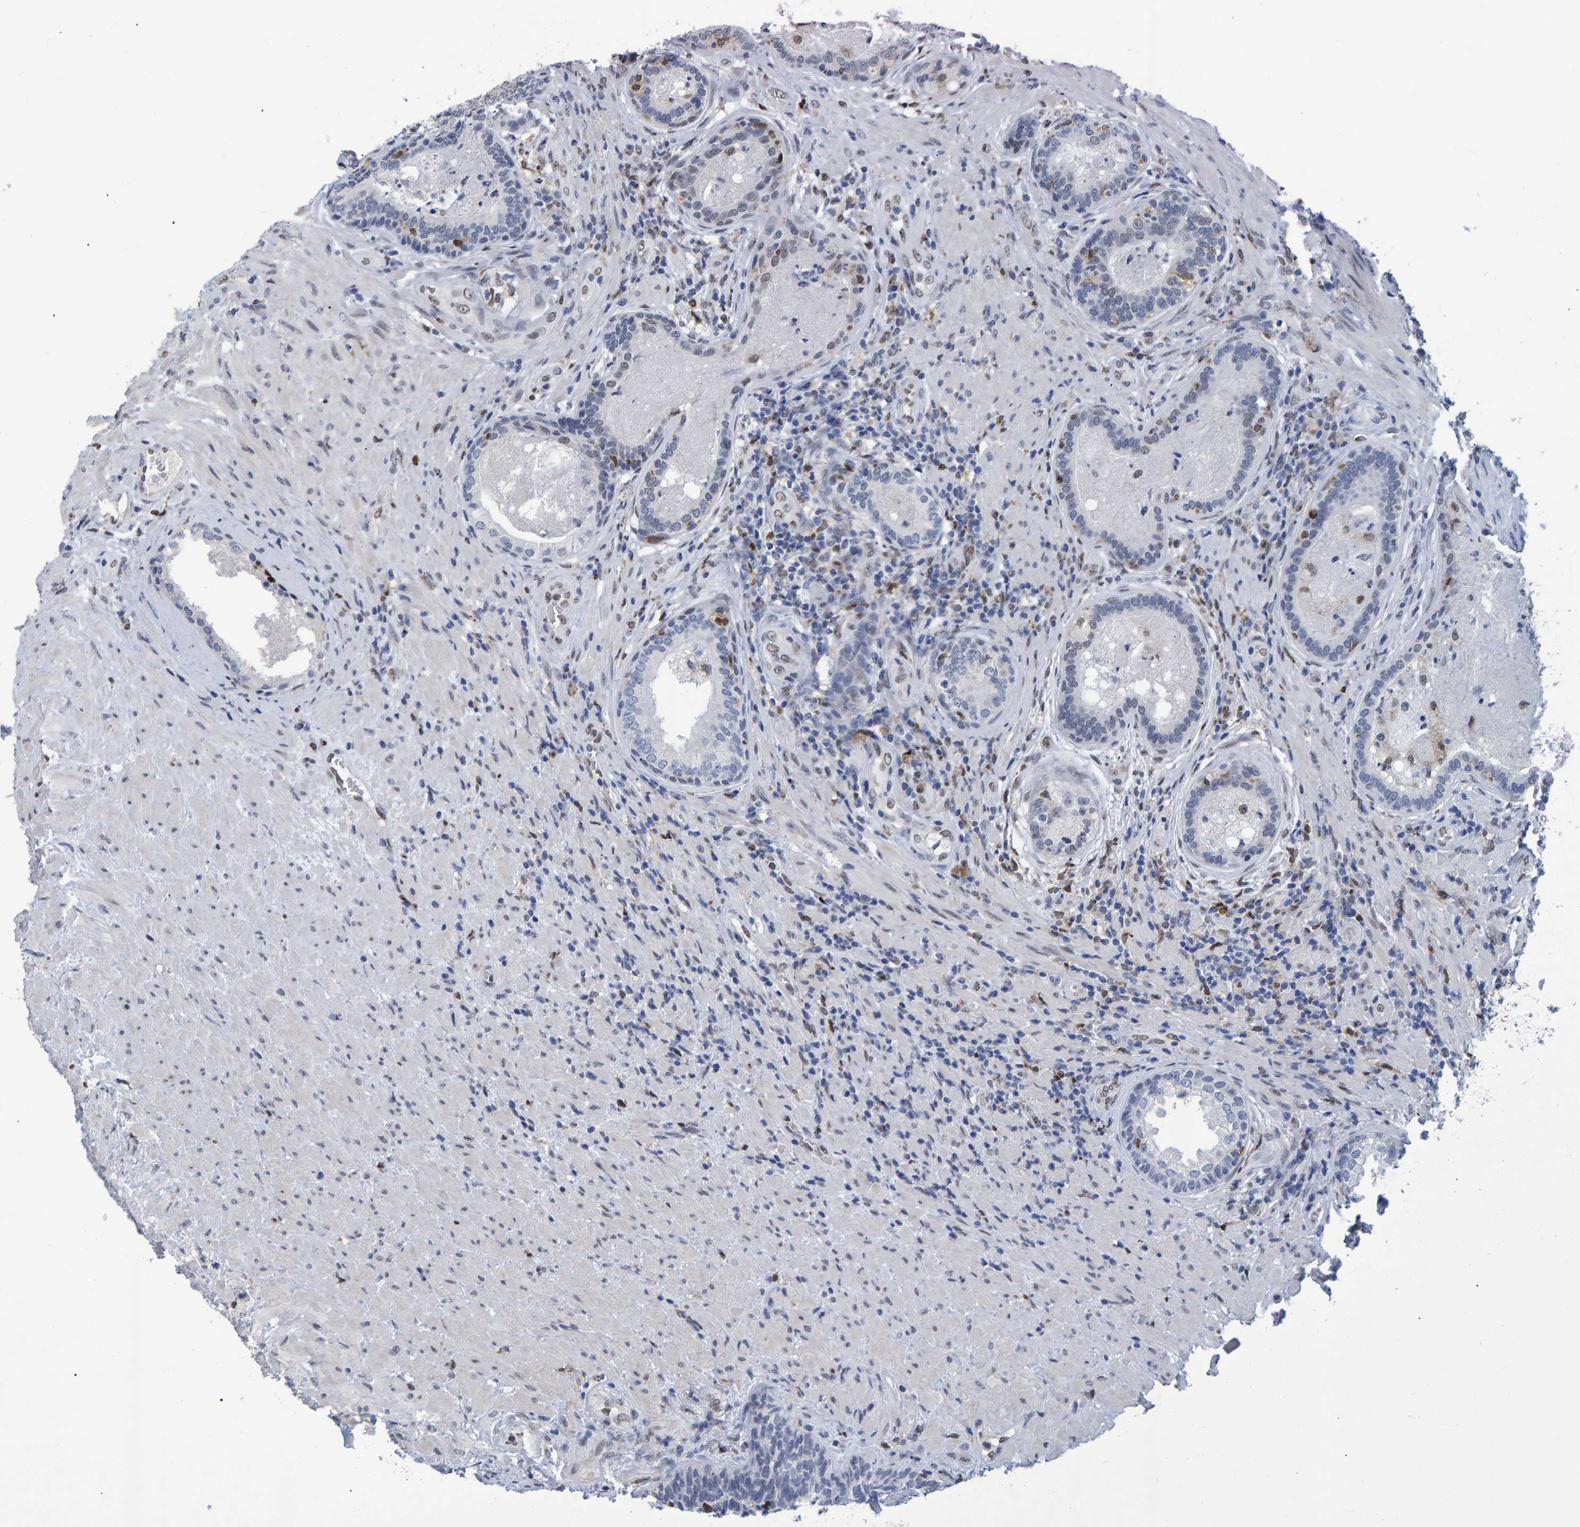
{"staining": {"intensity": "negative", "quantity": "none", "location": "none"}, "tissue": "prostate", "cell_type": "Glandular cells", "image_type": "normal", "snomed": [{"axis": "morphology", "description": "Normal tissue, NOS"}, {"axis": "topography", "description": "Prostate"}], "caption": "Immunohistochemical staining of unremarkable prostate reveals no significant staining in glandular cells.", "gene": "QKI", "patient": {"sex": "male", "age": 76}}